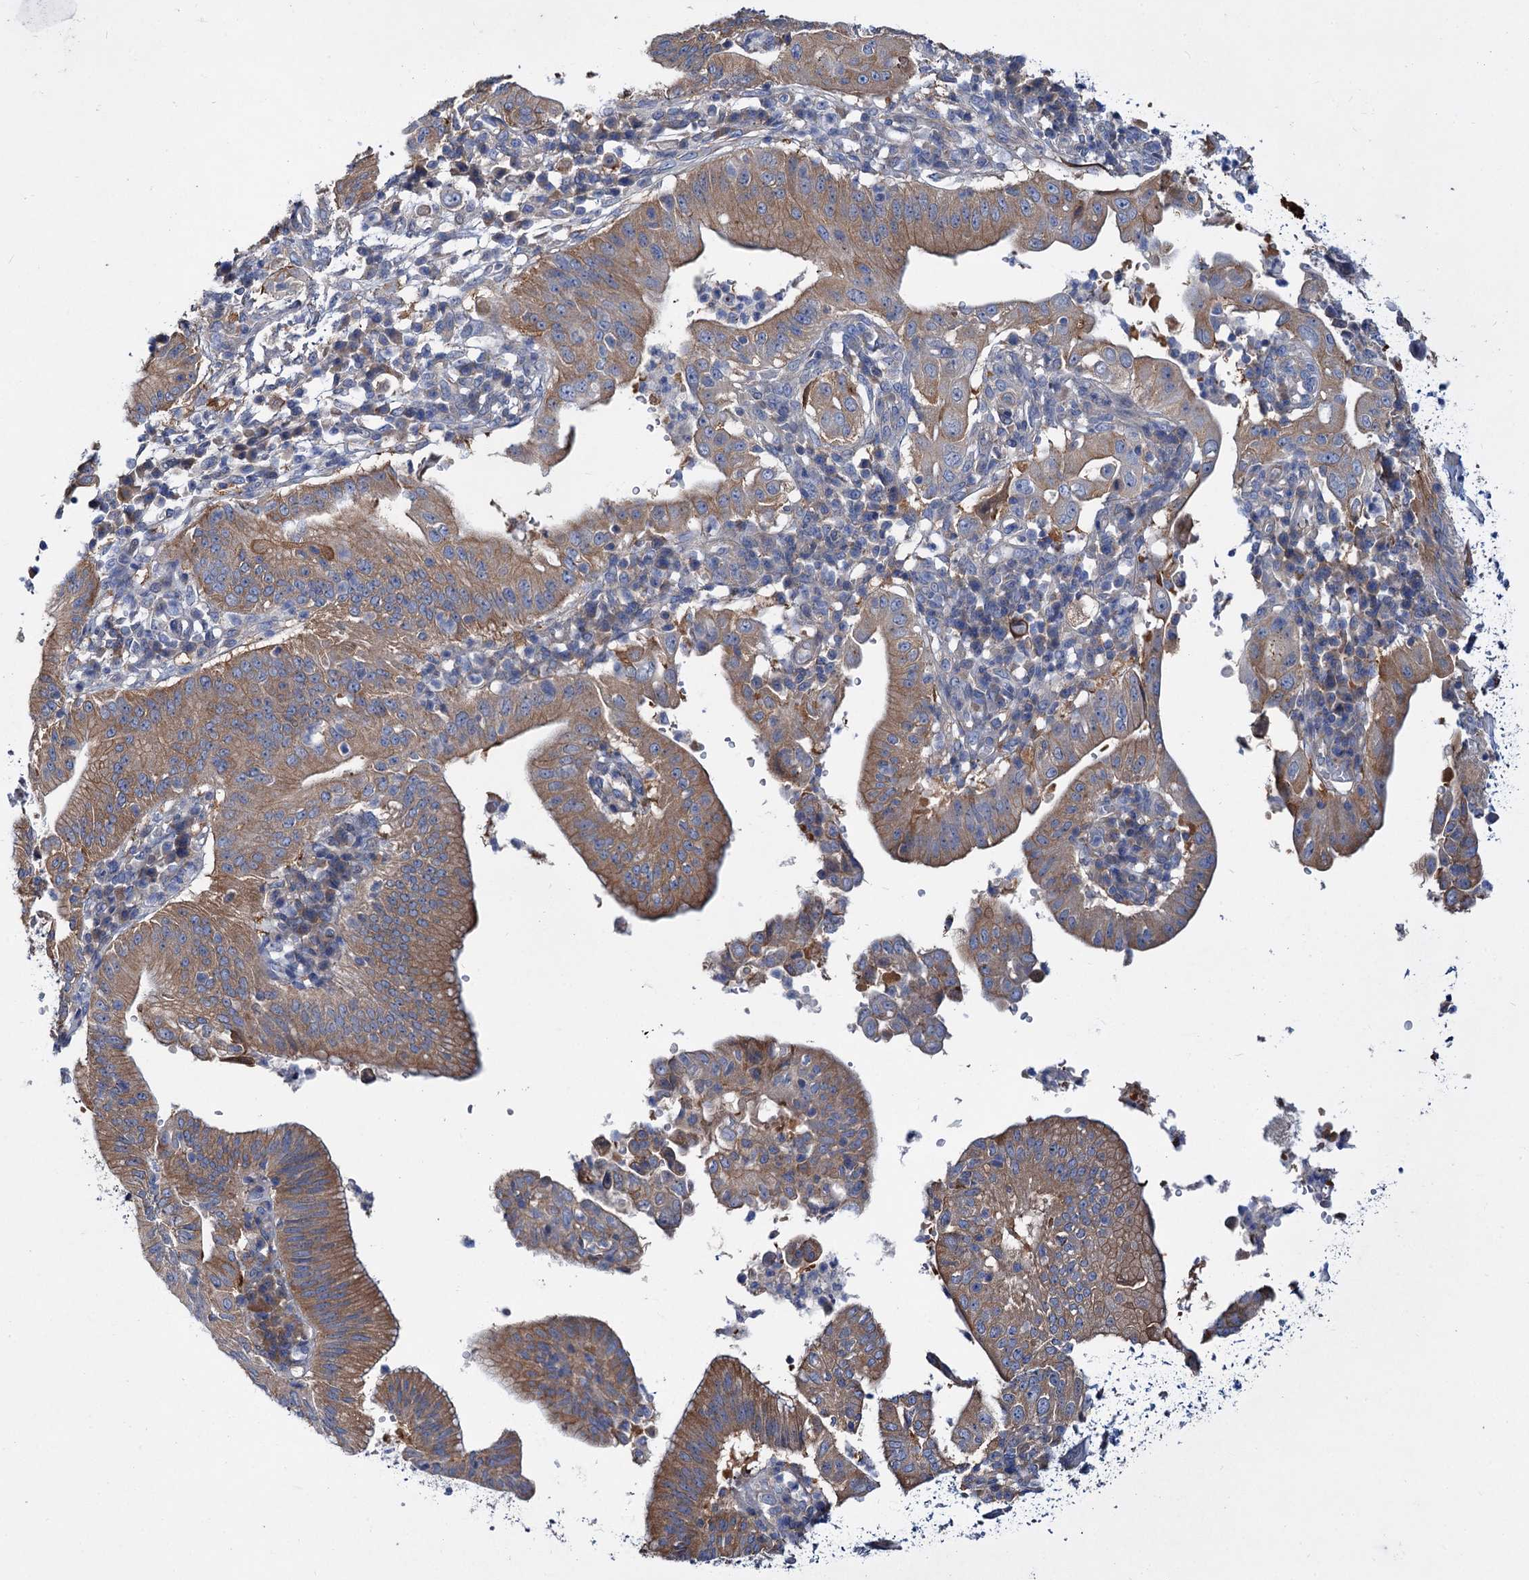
{"staining": {"intensity": "moderate", "quantity": ">75%", "location": "cytoplasmic/membranous"}, "tissue": "pancreatic cancer", "cell_type": "Tumor cells", "image_type": "cancer", "snomed": [{"axis": "morphology", "description": "Adenocarcinoma, NOS"}, {"axis": "topography", "description": "Pancreas"}], "caption": "Pancreatic adenocarcinoma stained with immunohistochemistry (IHC) exhibits moderate cytoplasmic/membranous staining in approximately >75% of tumor cells. Using DAB (3,3'-diaminobenzidine) (brown) and hematoxylin (blue) stains, captured at high magnification using brightfield microscopy.", "gene": "TRIM55", "patient": {"sex": "male", "age": 68}}